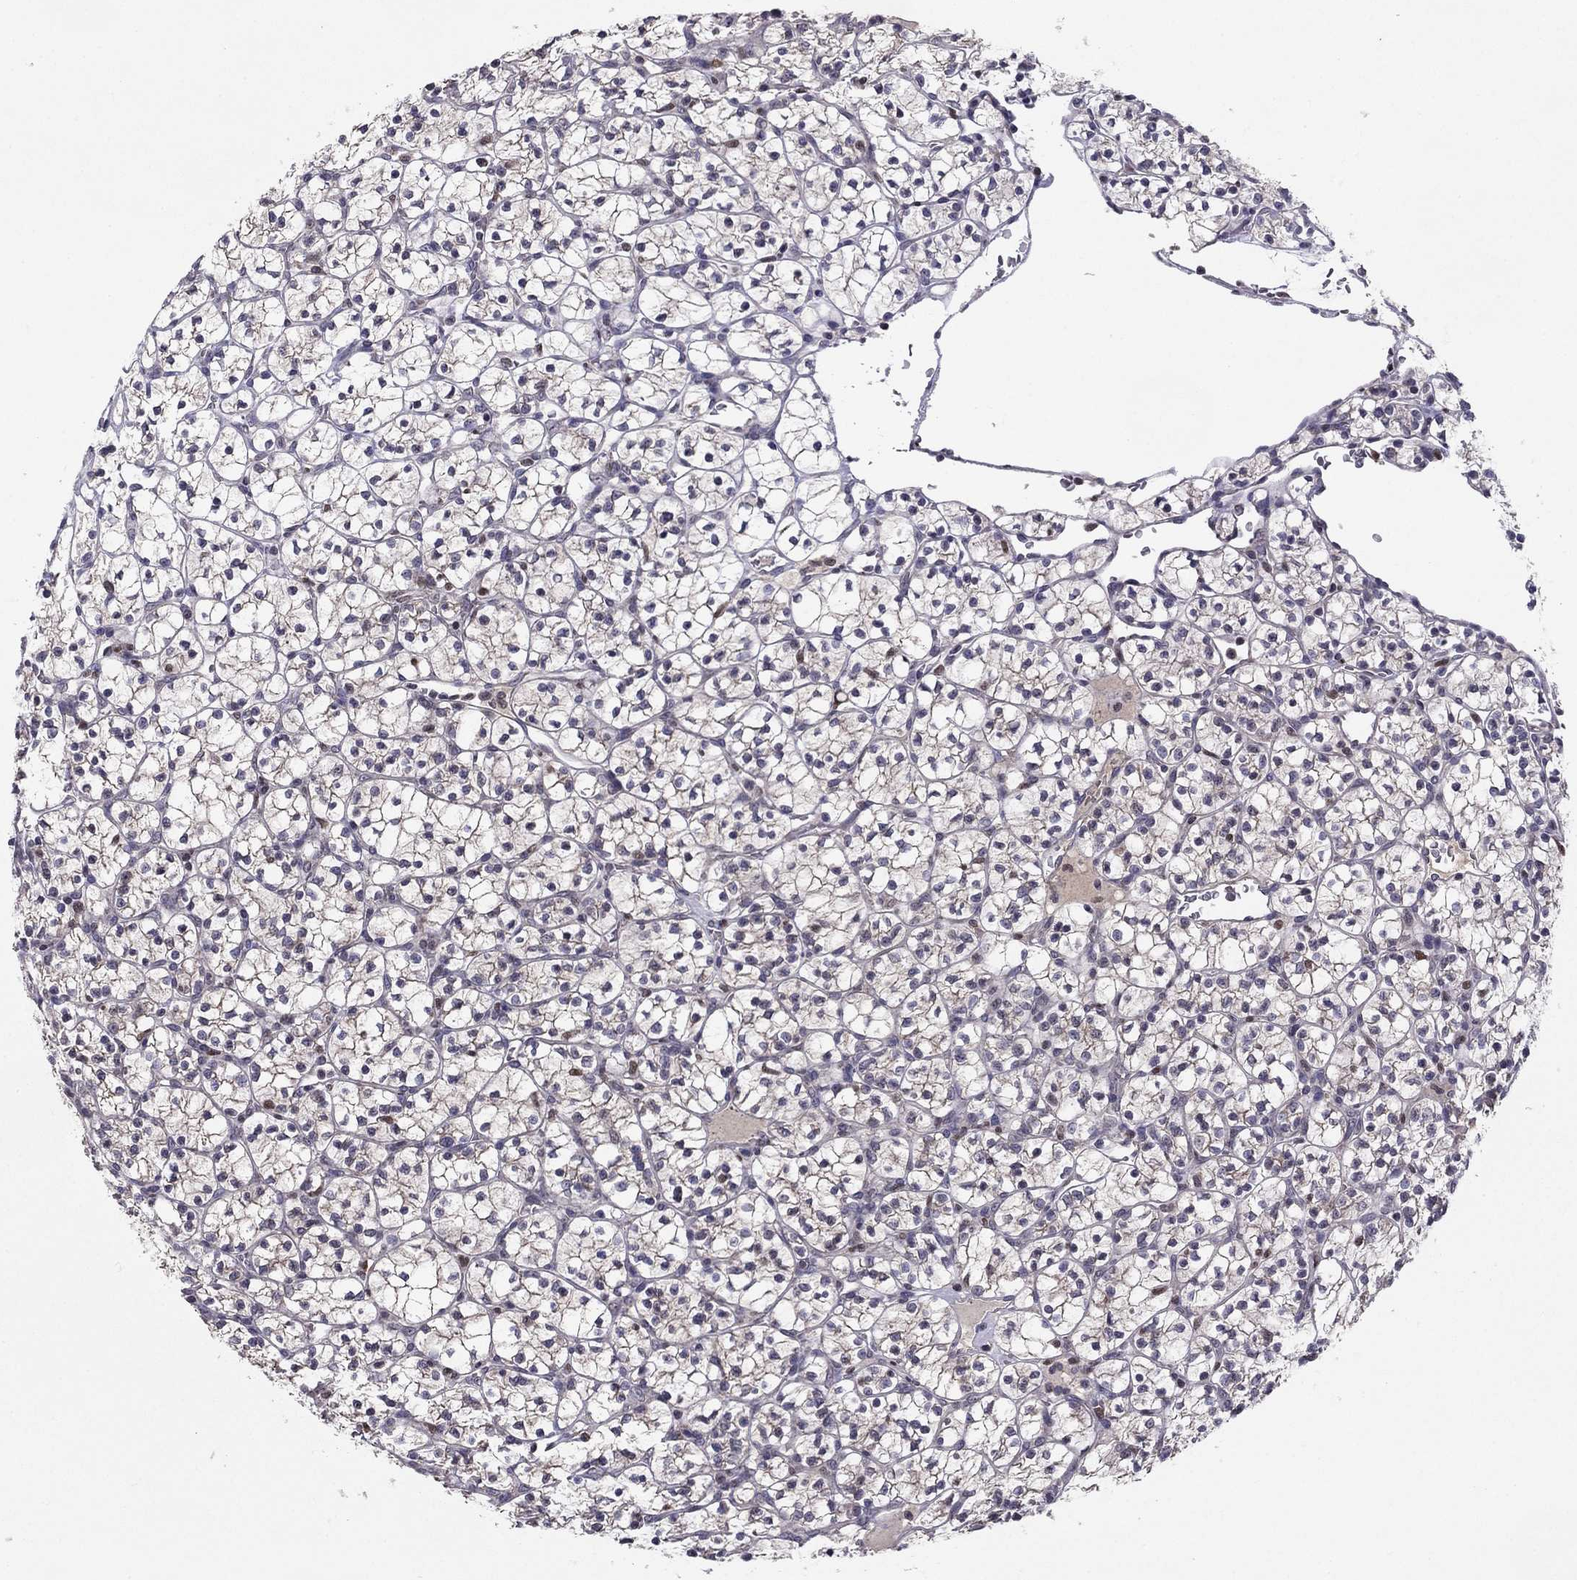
{"staining": {"intensity": "moderate", "quantity": "<25%", "location": "cytoplasmic/membranous"}, "tissue": "renal cancer", "cell_type": "Tumor cells", "image_type": "cancer", "snomed": [{"axis": "morphology", "description": "Adenocarcinoma, NOS"}, {"axis": "topography", "description": "Kidney"}], "caption": "A brown stain shows moderate cytoplasmic/membranous positivity of a protein in human renal cancer (adenocarcinoma) tumor cells. (DAB (3,3'-diaminobenzidine) IHC, brown staining for protein, blue staining for nuclei).", "gene": "HCN1", "patient": {"sex": "female", "age": 89}}